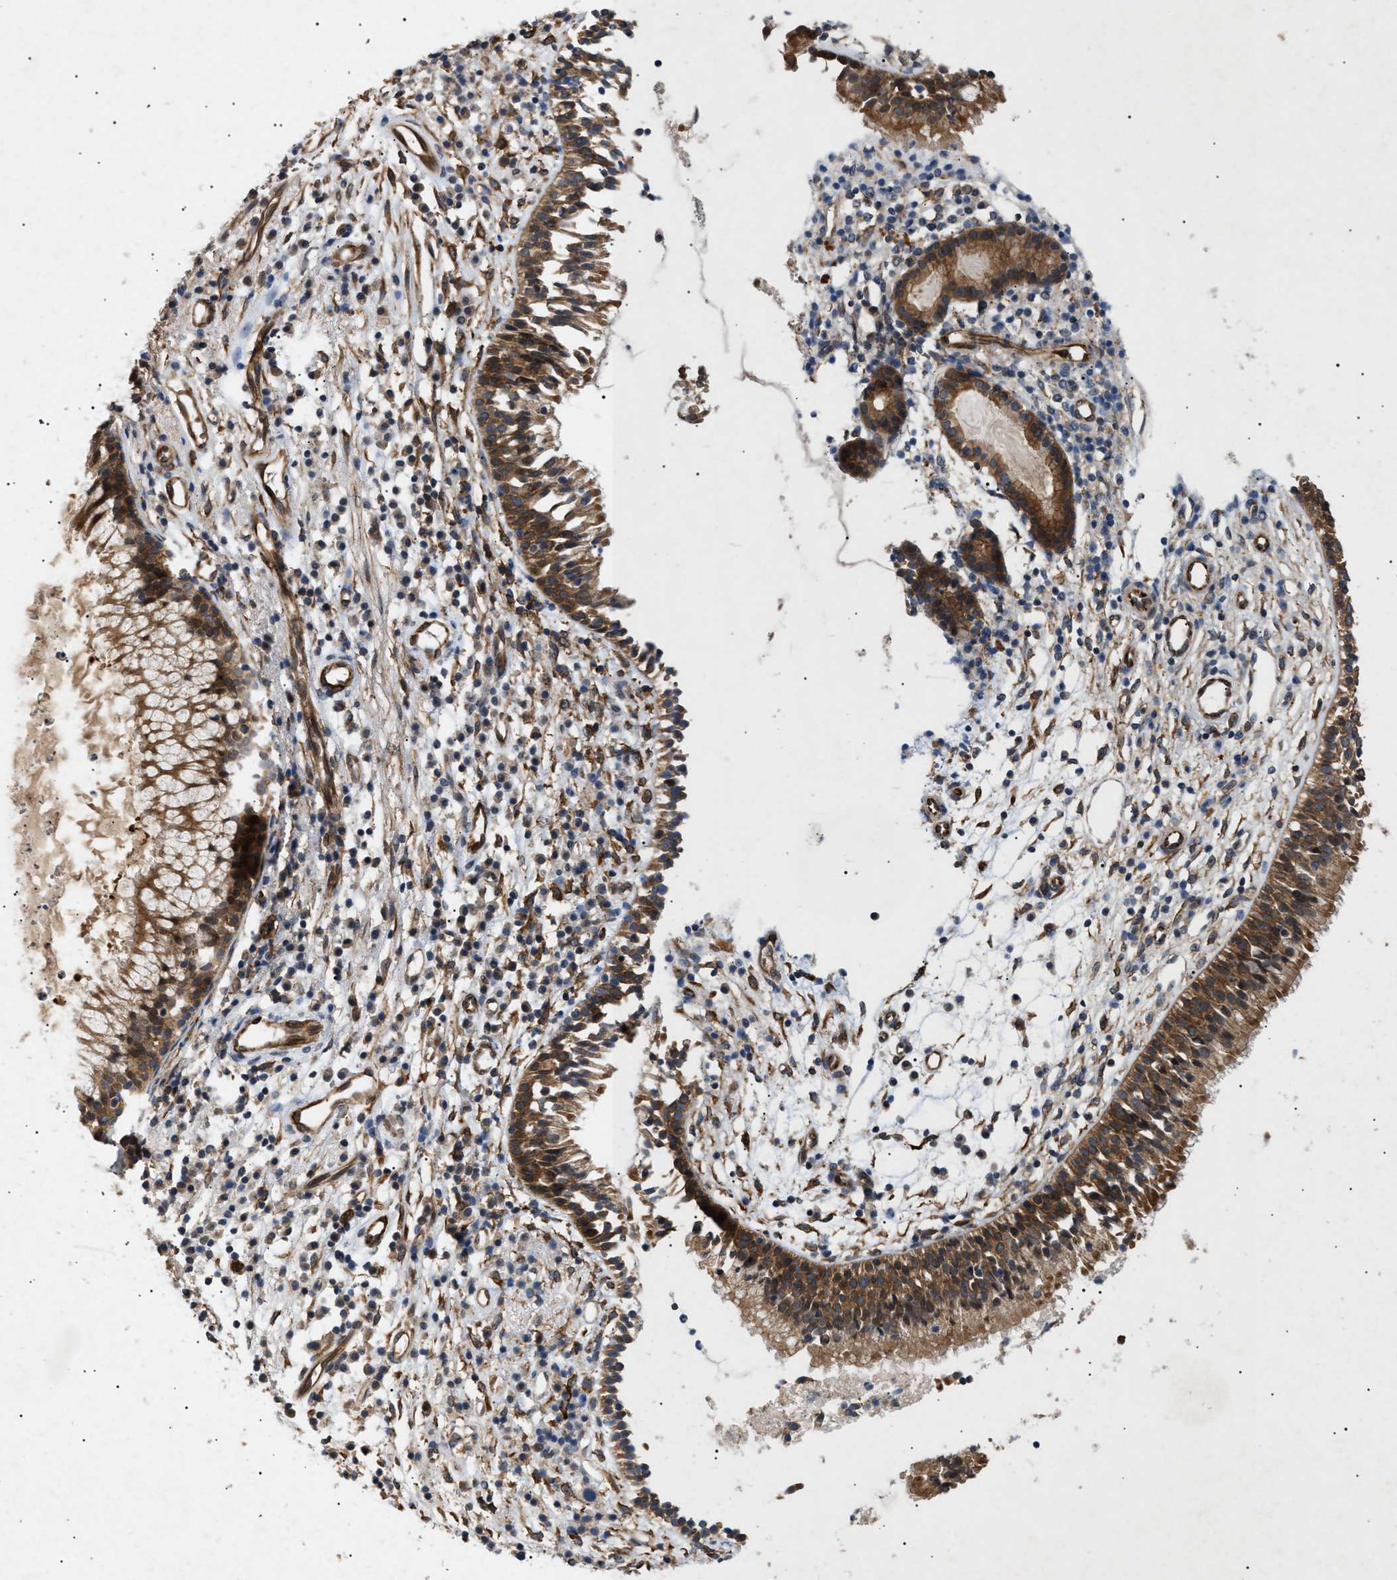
{"staining": {"intensity": "moderate", "quantity": ">75%", "location": "cytoplasmic/membranous"}, "tissue": "nasopharynx", "cell_type": "Respiratory epithelial cells", "image_type": "normal", "snomed": [{"axis": "morphology", "description": "Normal tissue, NOS"}, {"axis": "topography", "description": "Nasopharynx"}], "caption": "Brown immunohistochemical staining in normal nasopharynx displays moderate cytoplasmic/membranous staining in approximately >75% of respiratory epithelial cells. The protein of interest is stained brown, and the nuclei are stained in blue (DAB (3,3'-diaminobenzidine) IHC with brightfield microscopy, high magnification).", "gene": "SIRT5", "patient": {"sex": "male", "age": 21}}